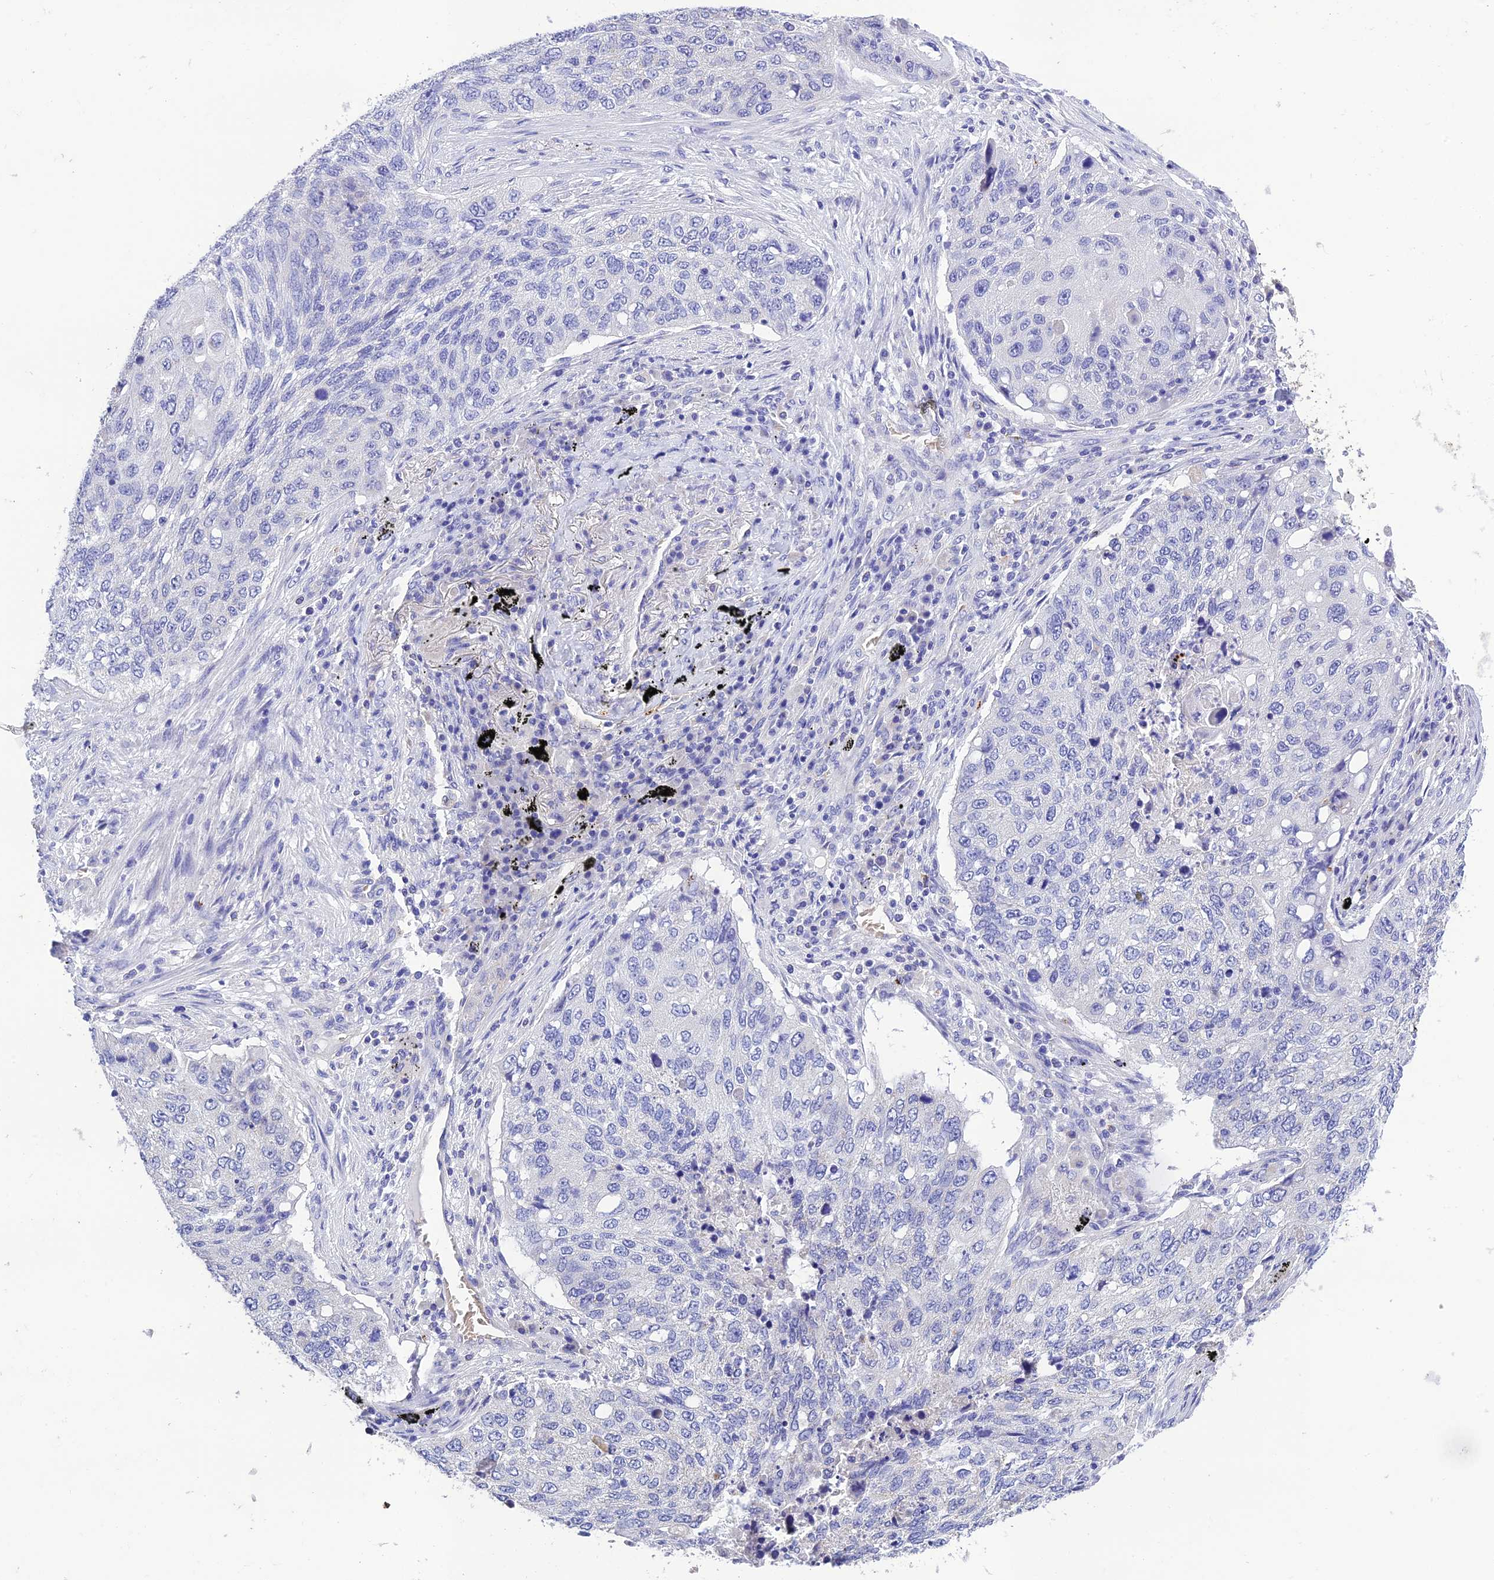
{"staining": {"intensity": "negative", "quantity": "none", "location": "none"}, "tissue": "lung cancer", "cell_type": "Tumor cells", "image_type": "cancer", "snomed": [{"axis": "morphology", "description": "Squamous cell carcinoma, NOS"}, {"axis": "topography", "description": "Lung"}], "caption": "DAB (3,3'-diaminobenzidine) immunohistochemical staining of squamous cell carcinoma (lung) displays no significant staining in tumor cells.", "gene": "MS4A5", "patient": {"sex": "female", "age": 63}}